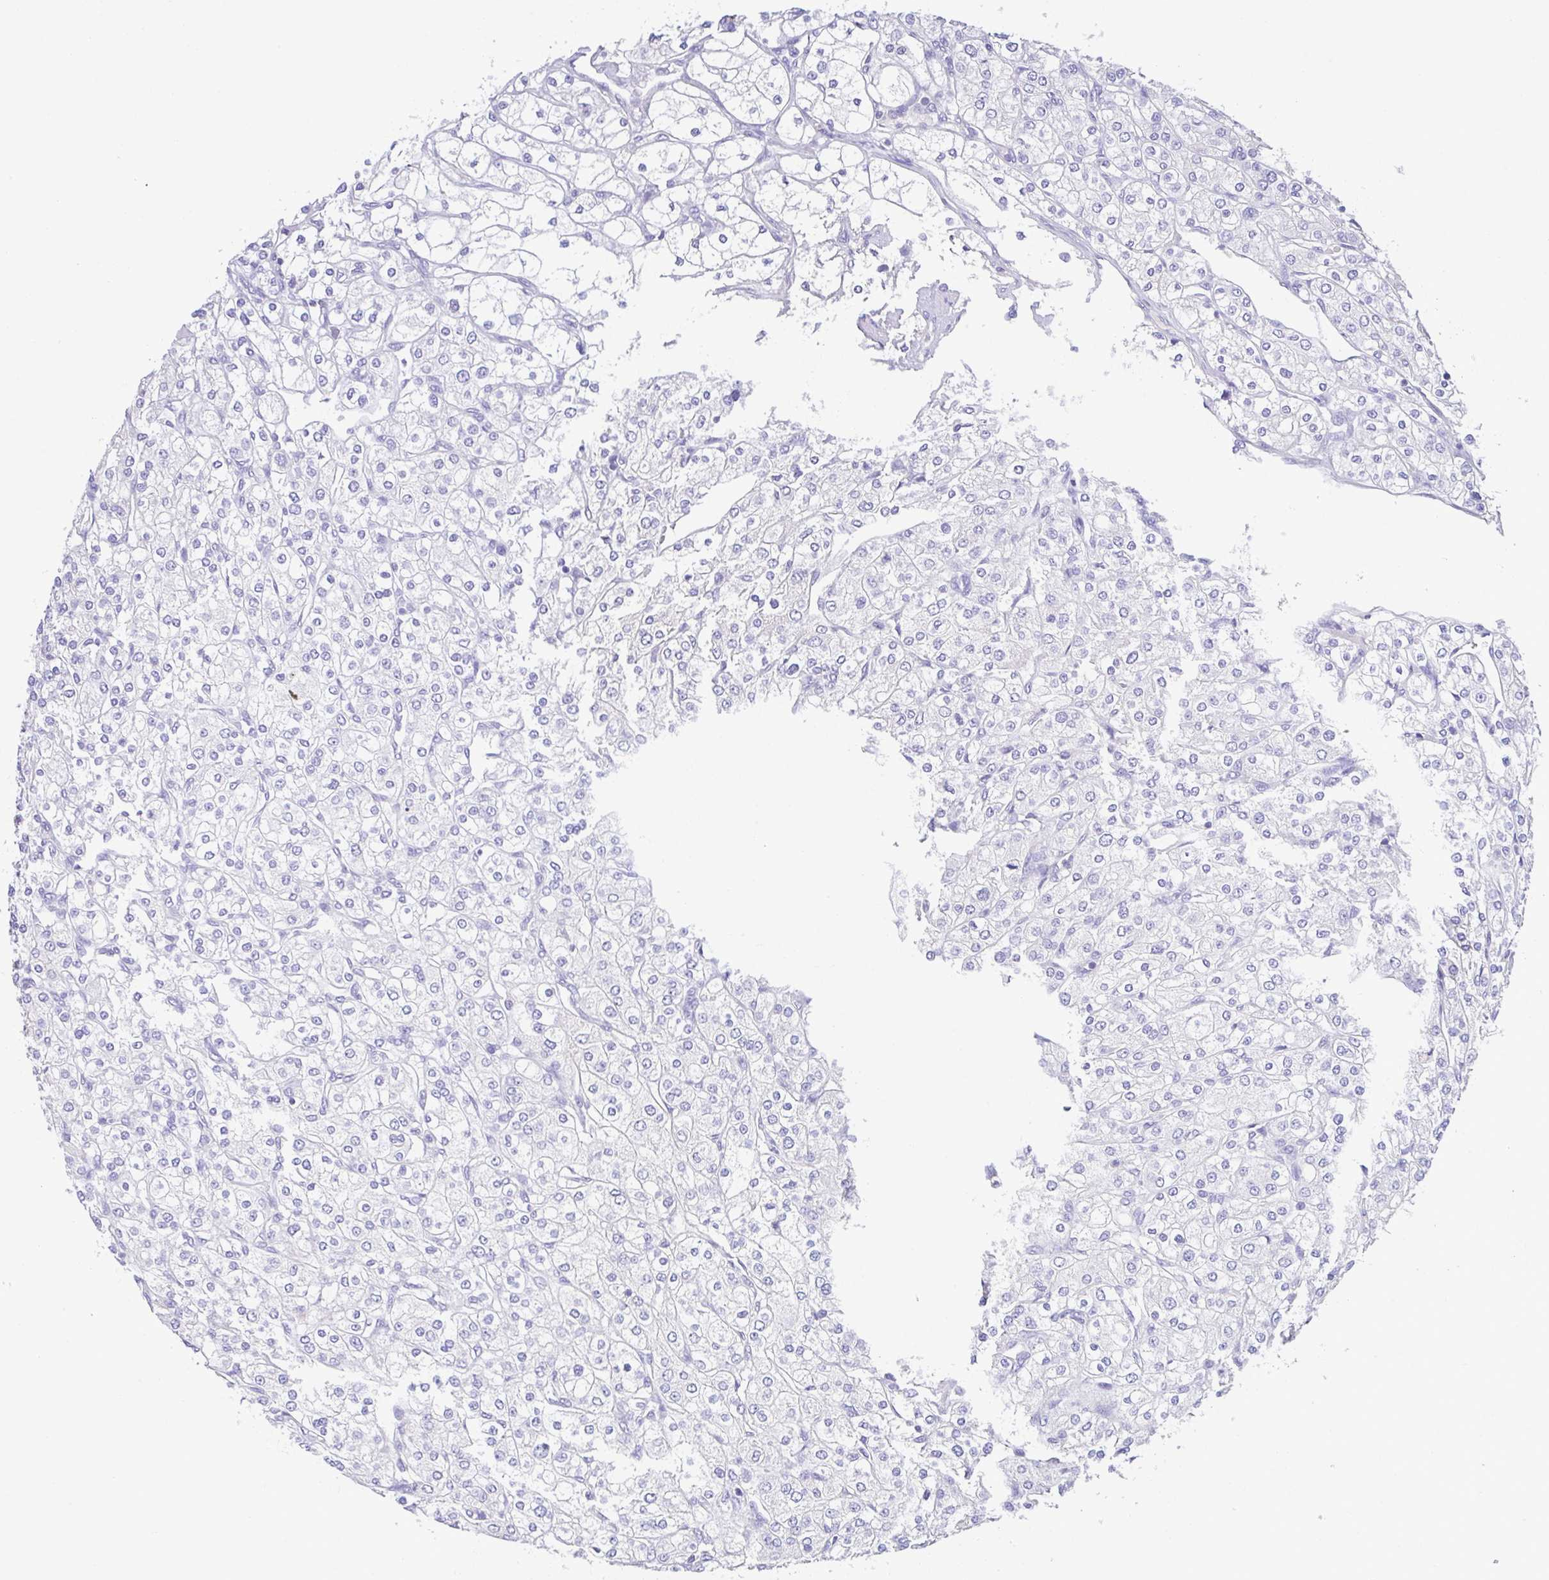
{"staining": {"intensity": "negative", "quantity": "none", "location": "none"}, "tissue": "renal cancer", "cell_type": "Tumor cells", "image_type": "cancer", "snomed": [{"axis": "morphology", "description": "Adenocarcinoma, NOS"}, {"axis": "topography", "description": "Kidney"}], "caption": "There is no significant staining in tumor cells of renal adenocarcinoma.", "gene": "FBXL20", "patient": {"sex": "male", "age": 80}}